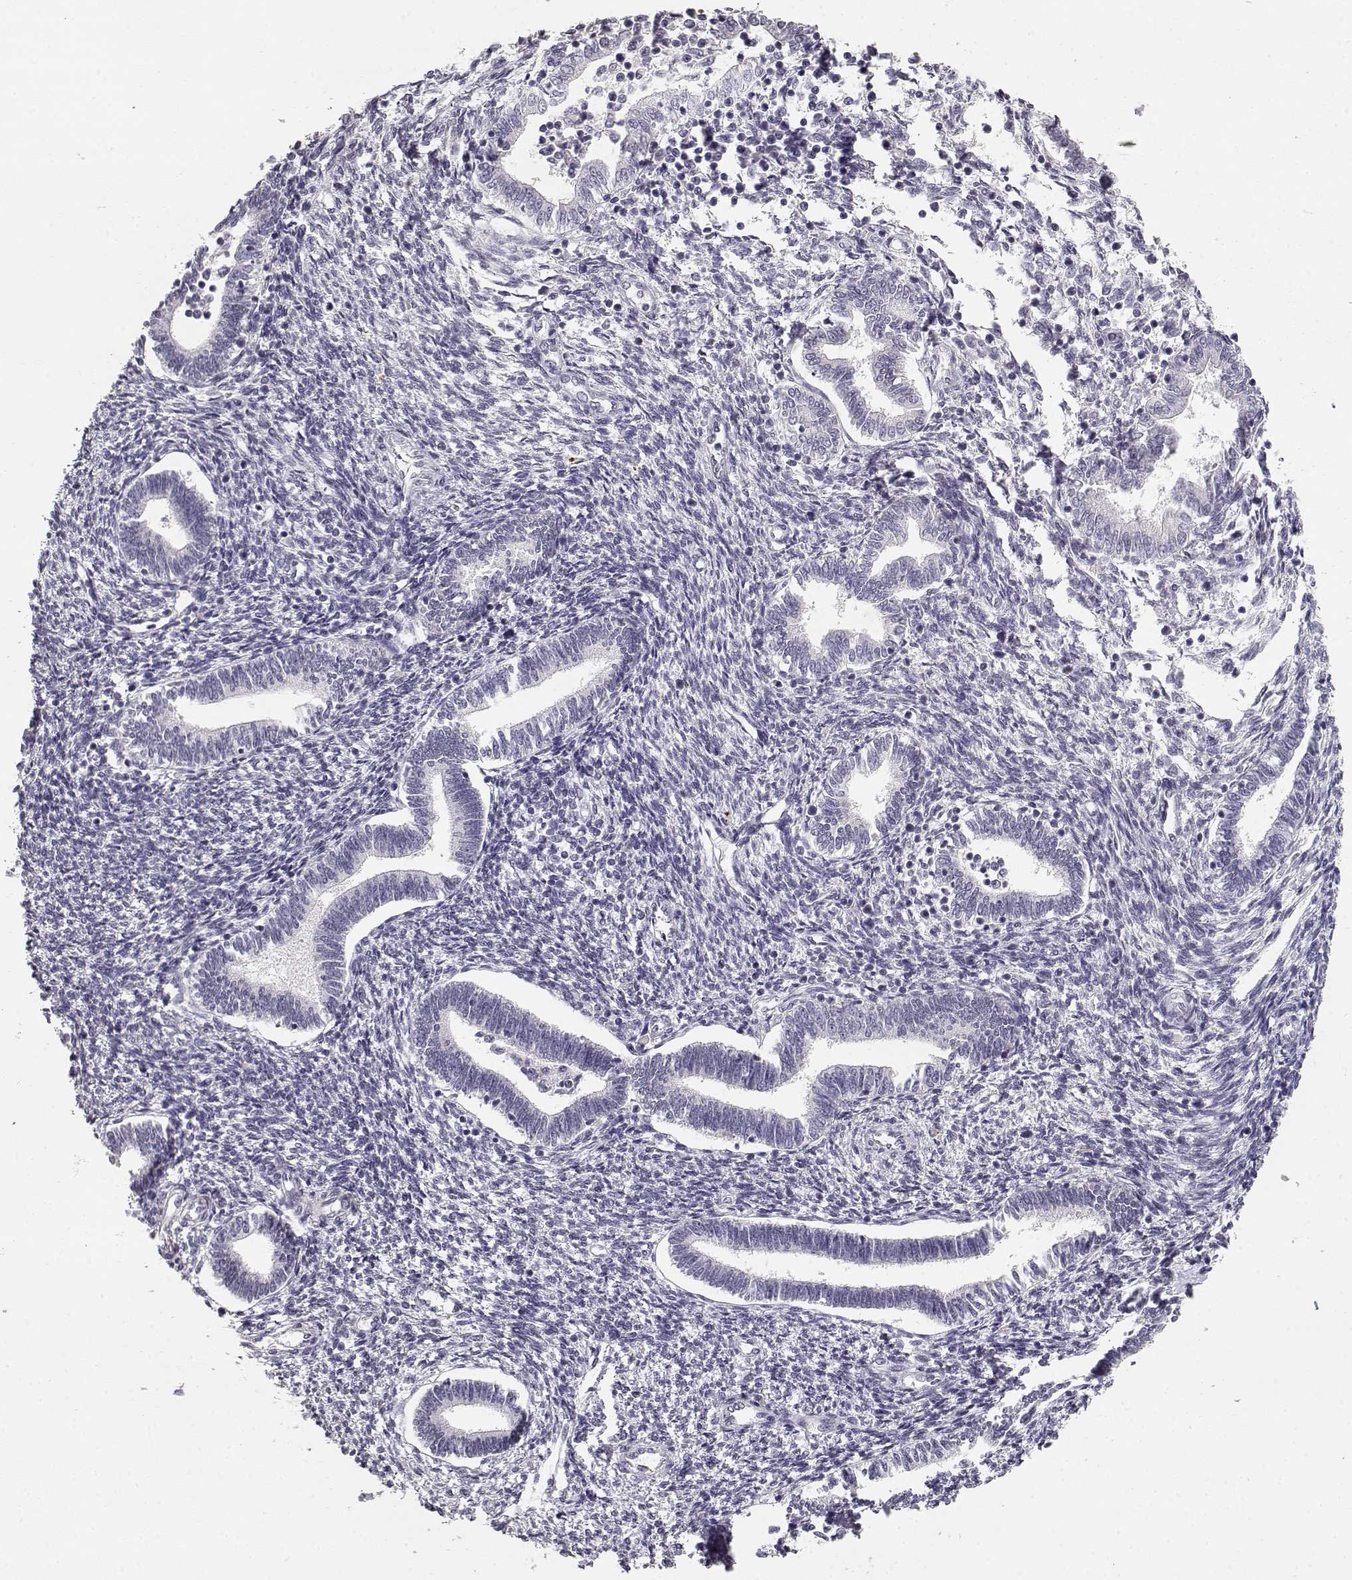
{"staining": {"intensity": "negative", "quantity": "none", "location": "none"}, "tissue": "endometrium", "cell_type": "Cells in endometrial stroma", "image_type": "normal", "snomed": [{"axis": "morphology", "description": "Normal tissue, NOS"}, {"axis": "topography", "description": "Endometrium"}], "caption": "High magnification brightfield microscopy of normal endometrium stained with DAB (3,3'-diaminobenzidine) (brown) and counterstained with hematoxylin (blue): cells in endometrial stroma show no significant positivity. Brightfield microscopy of immunohistochemistry (IHC) stained with DAB (3,3'-diaminobenzidine) (brown) and hematoxylin (blue), captured at high magnification.", "gene": "TPH2", "patient": {"sex": "female", "age": 42}}